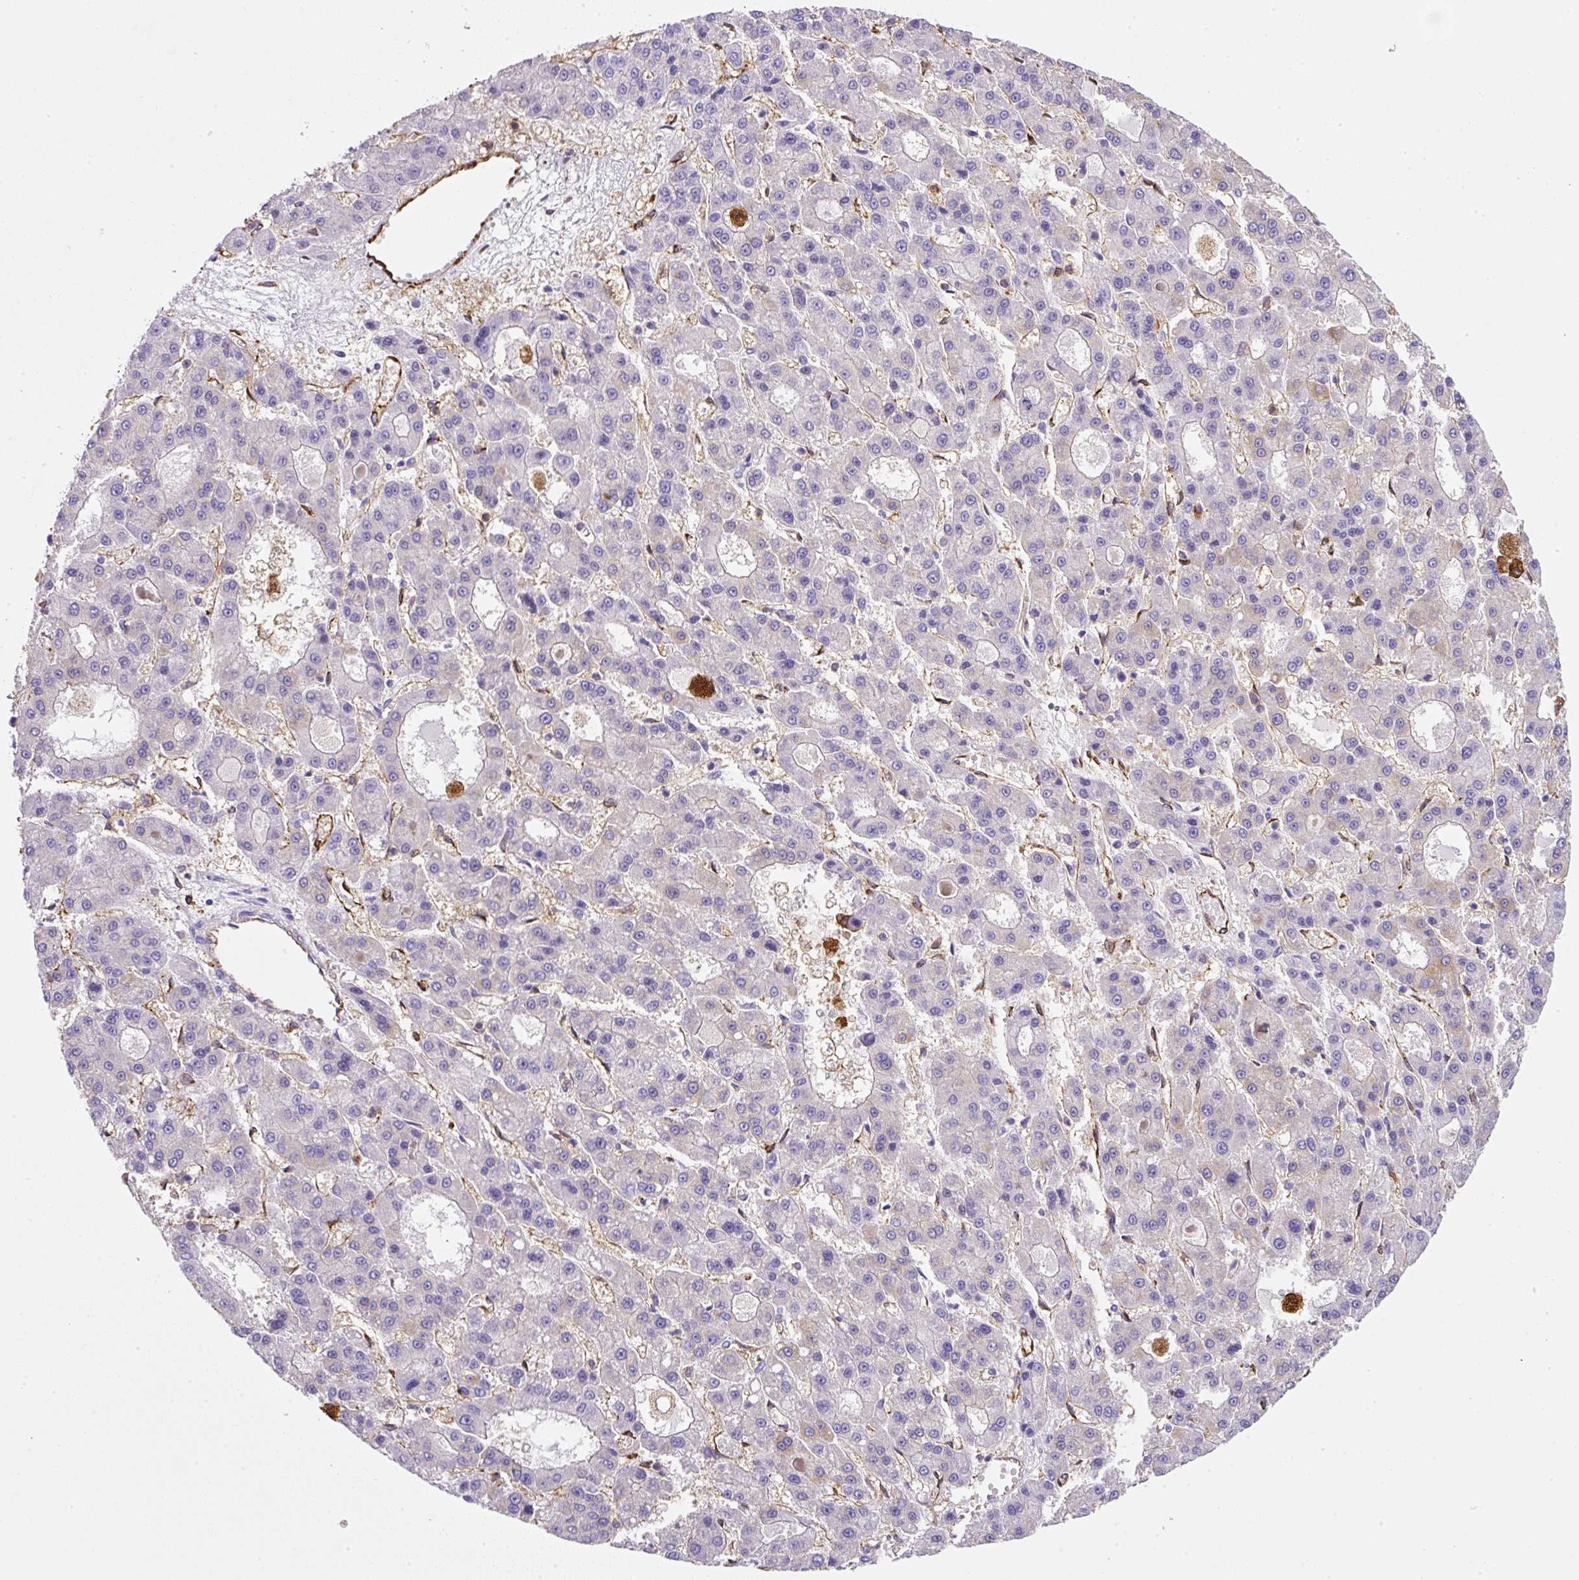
{"staining": {"intensity": "negative", "quantity": "none", "location": "none"}, "tissue": "liver cancer", "cell_type": "Tumor cells", "image_type": "cancer", "snomed": [{"axis": "morphology", "description": "Carcinoma, Hepatocellular, NOS"}, {"axis": "topography", "description": "Liver"}], "caption": "The photomicrograph shows no significant staining in tumor cells of liver cancer (hepatocellular carcinoma).", "gene": "MAGEB5", "patient": {"sex": "male", "age": 70}}